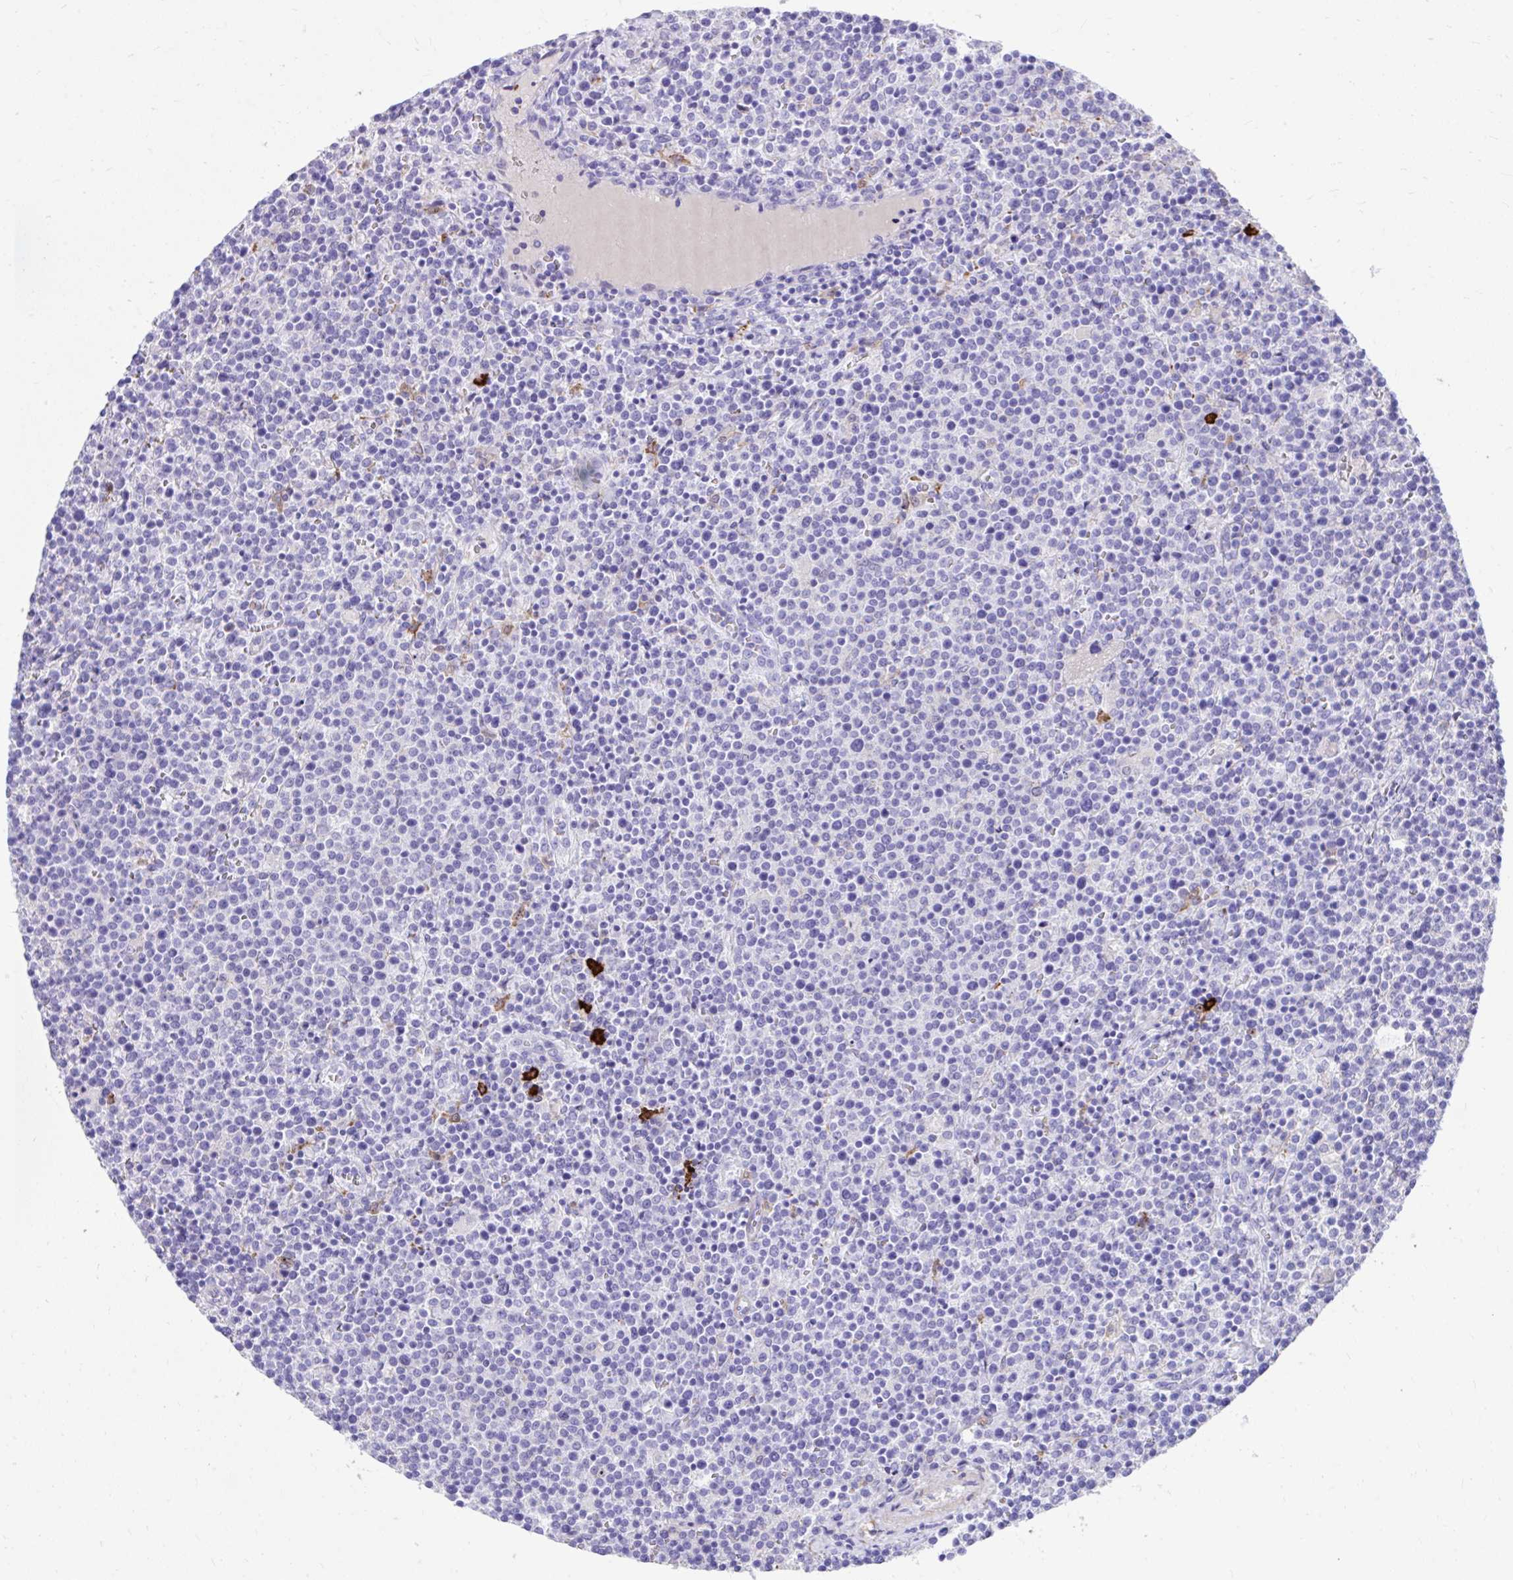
{"staining": {"intensity": "negative", "quantity": "none", "location": "none"}, "tissue": "lymphoma", "cell_type": "Tumor cells", "image_type": "cancer", "snomed": [{"axis": "morphology", "description": "Malignant lymphoma, non-Hodgkin's type, High grade"}, {"axis": "topography", "description": "Lymph node"}], "caption": "Immunohistochemical staining of human lymphoma exhibits no significant staining in tumor cells.", "gene": "TLR7", "patient": {"sex": "male", "age": 61}}